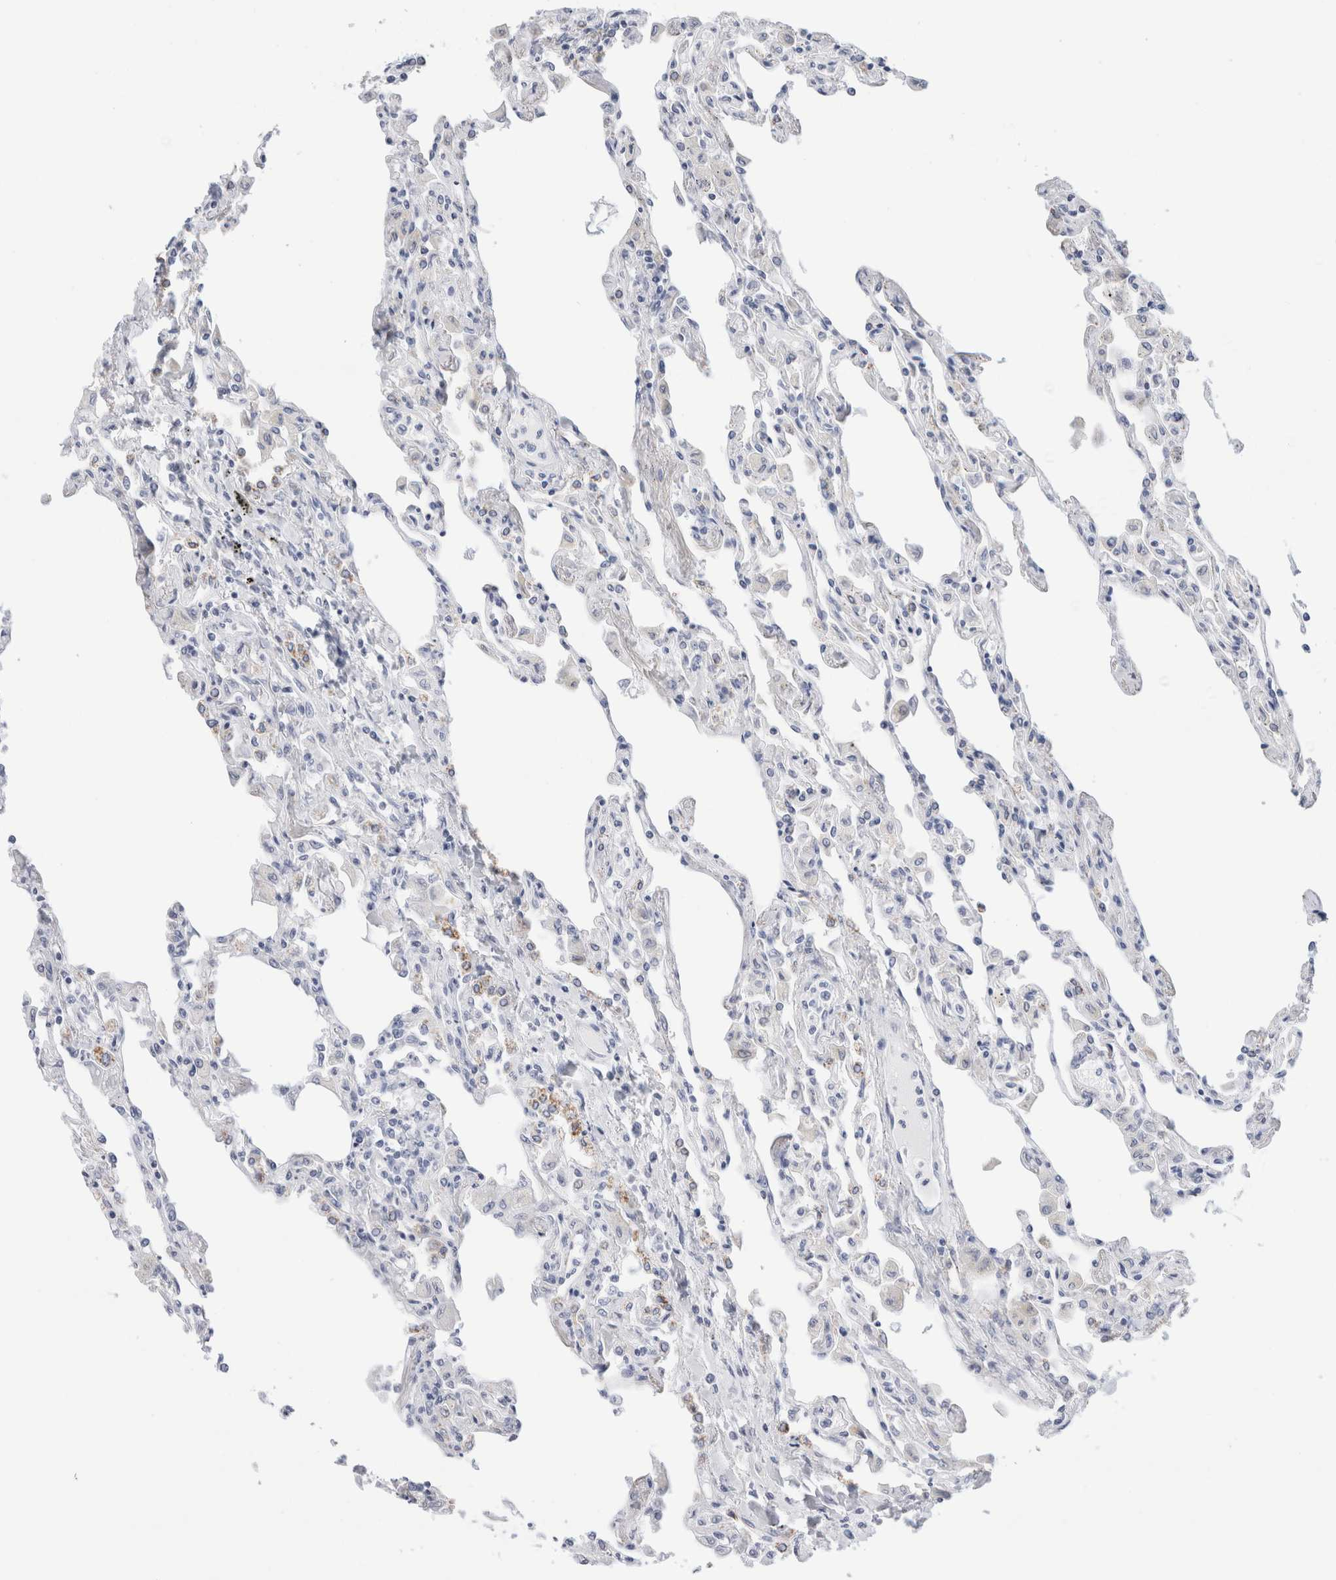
{"staining": {"intensity": "weak", "quantity": "<25%", "location": "cytoplasmic/membranous"}, "tissue": "lung", "cell_type": "Alveolar cells", "image_type": "normal", "snomed": [{"axis": "morphology", "description": "Normal tissue, NOS"}, {"axis": "topography", "description": "Bronchus"}, {"axis": "topography", "description": "Lung"}], "caption": "Immunohistochemistry of unremarkable human lung shows no positivity in alveolar cells.", "gene": "ECHDC2", "patient": {"sex": "female", "age": 49}}